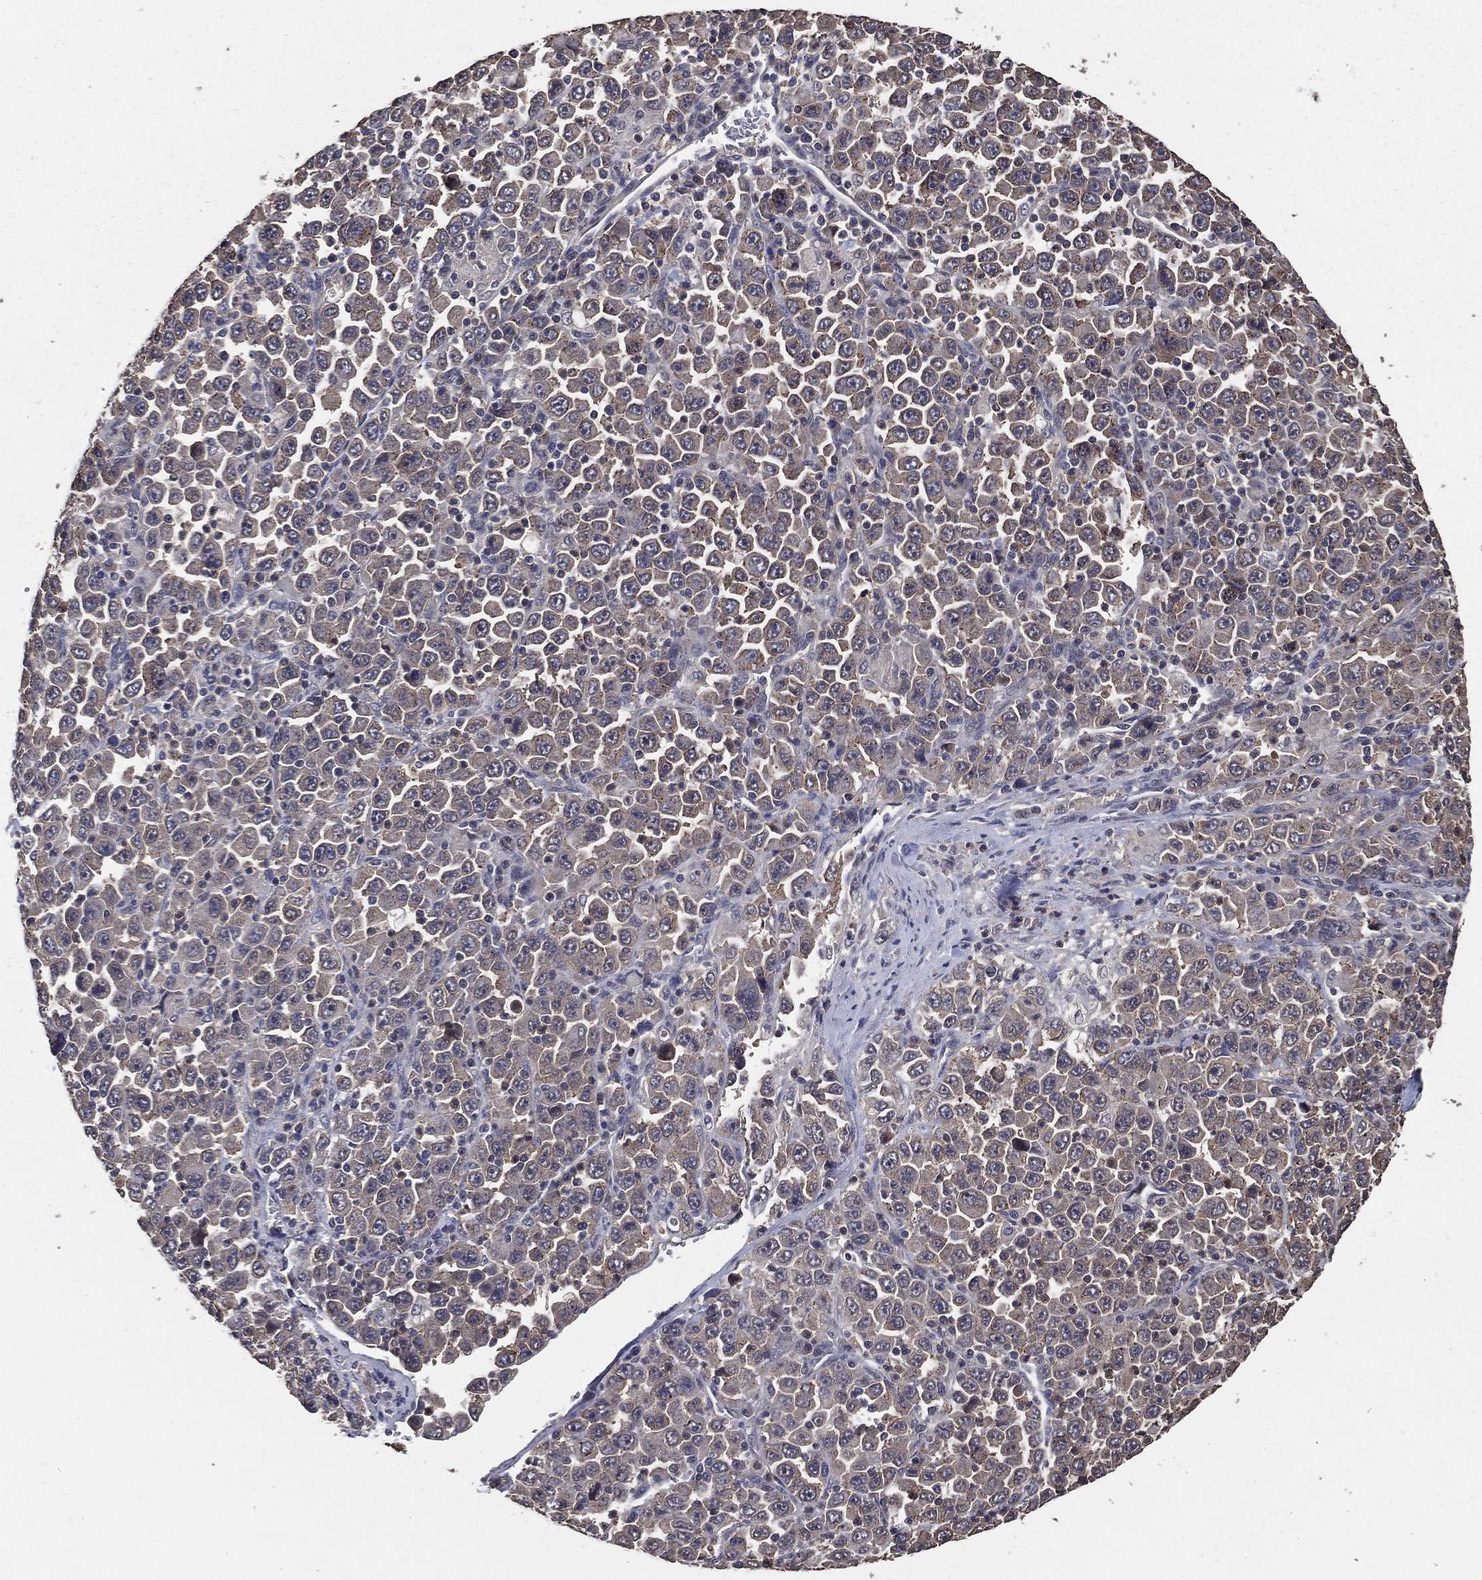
{"staining": {"intensity": "weak", "quantity": "25%-75%", "location": "cytoplasmic/membranous"}, "tissue": "stomach cancer", "cell_type": "Tumor cells", "image_type": "cancer", "snomed": [{"axis": "morphology", "description": "Normal tissue, NOS"}, {"axis": "morphology", "description": "Adenocarcinoma, NOS"}, {"axis": "topography", "description": "Stomach, upper"}, {"axis": "topography", "description": "Stomach"}], "caption": "Protein expression analysis of human stomach adenocarcinoma reveals weak cytoplasmic/membranous expression in about 25%-75% of tumor cells.", "gene": "PCNT", "patient": {"sex": "male", "age": 59}}